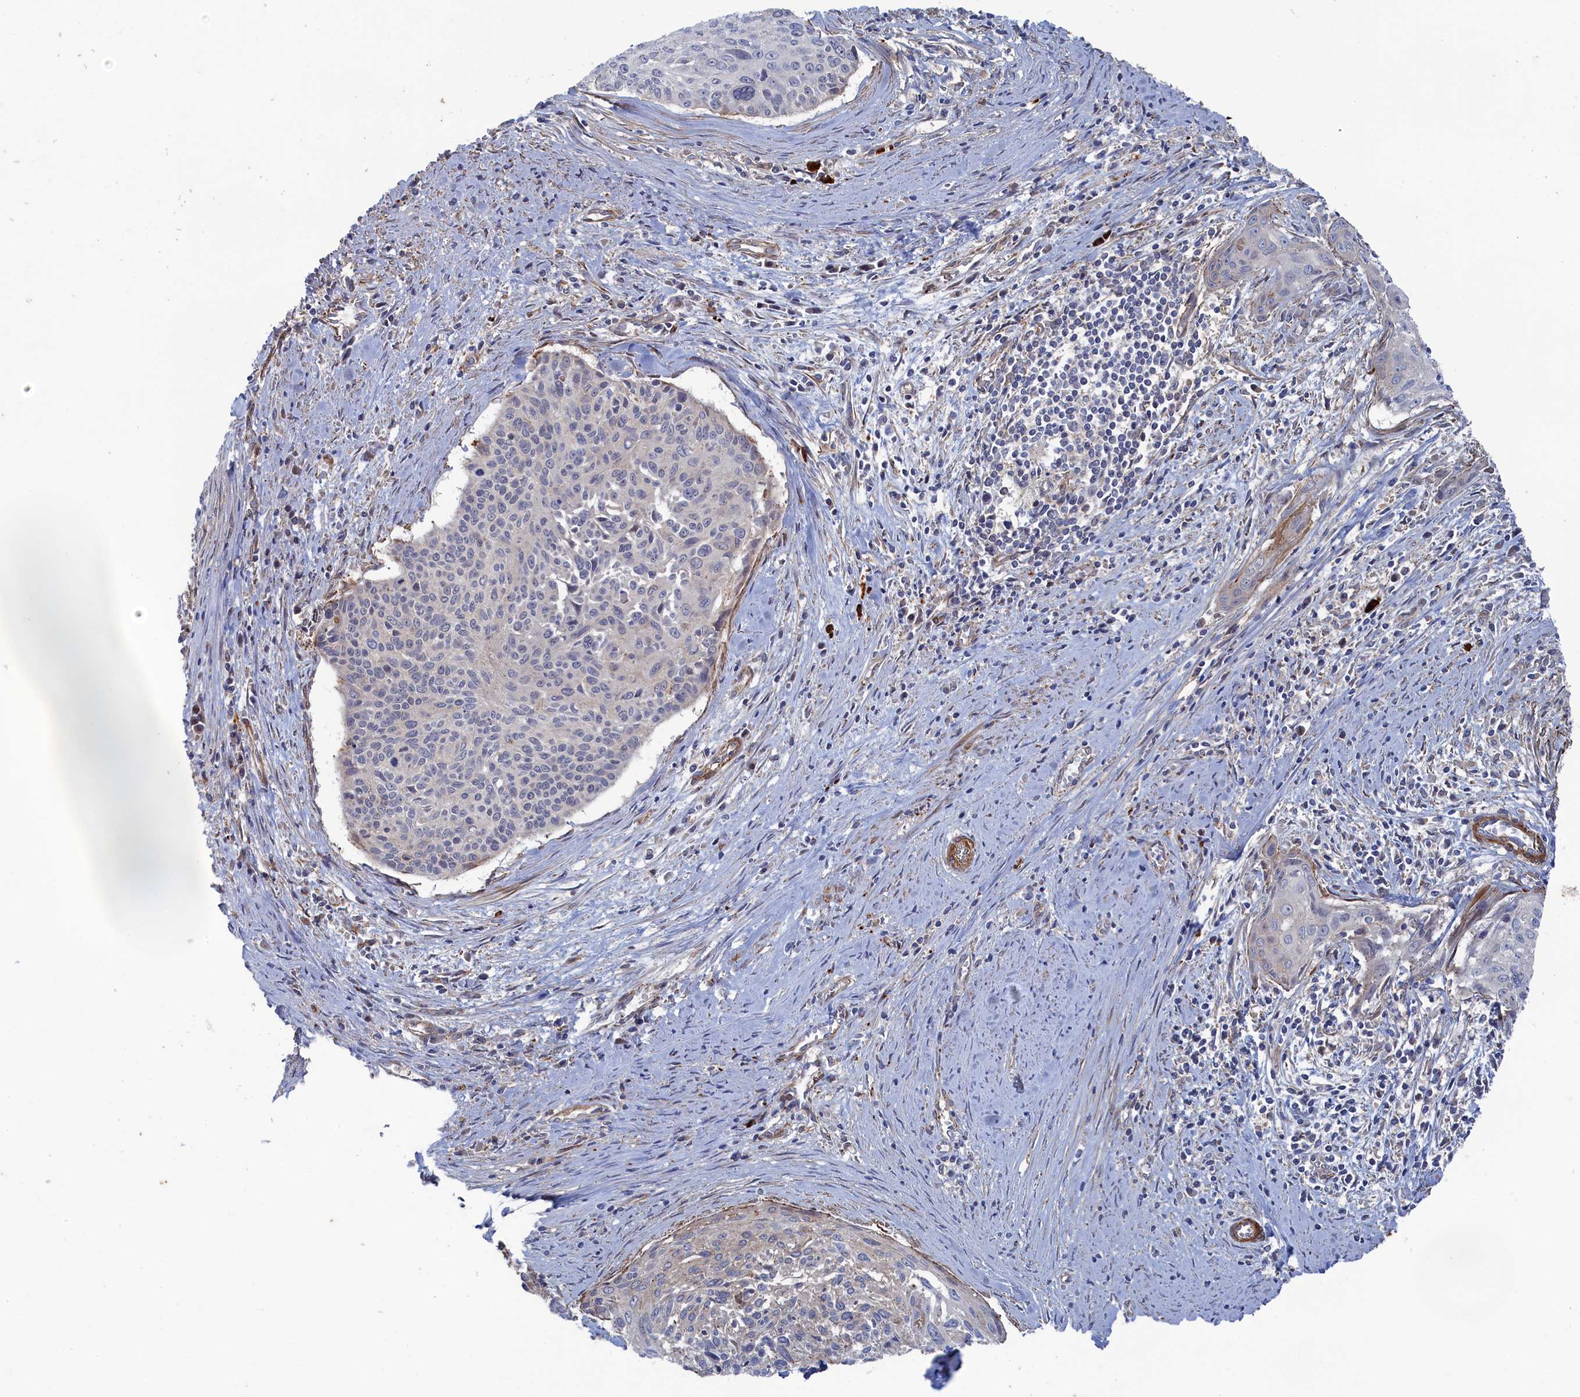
{"staining": {"intensity": "negative", "quantity": "none", "location": "none"}, "tissue": "cervical cancer", "cell_type": "Tumor cells", "image_type": "cancer", "snomed": [{"axis": "morphology", "description": "Squamous cell carcinoma, NOS"}, {"axis": "topography", "description": "Cervix"}], "caption": "IHC of cervical cancer exhibits no positivity in tumor cells.", "gene": "FILIP1L", "patient": {"sex": "female", "age": 55}}